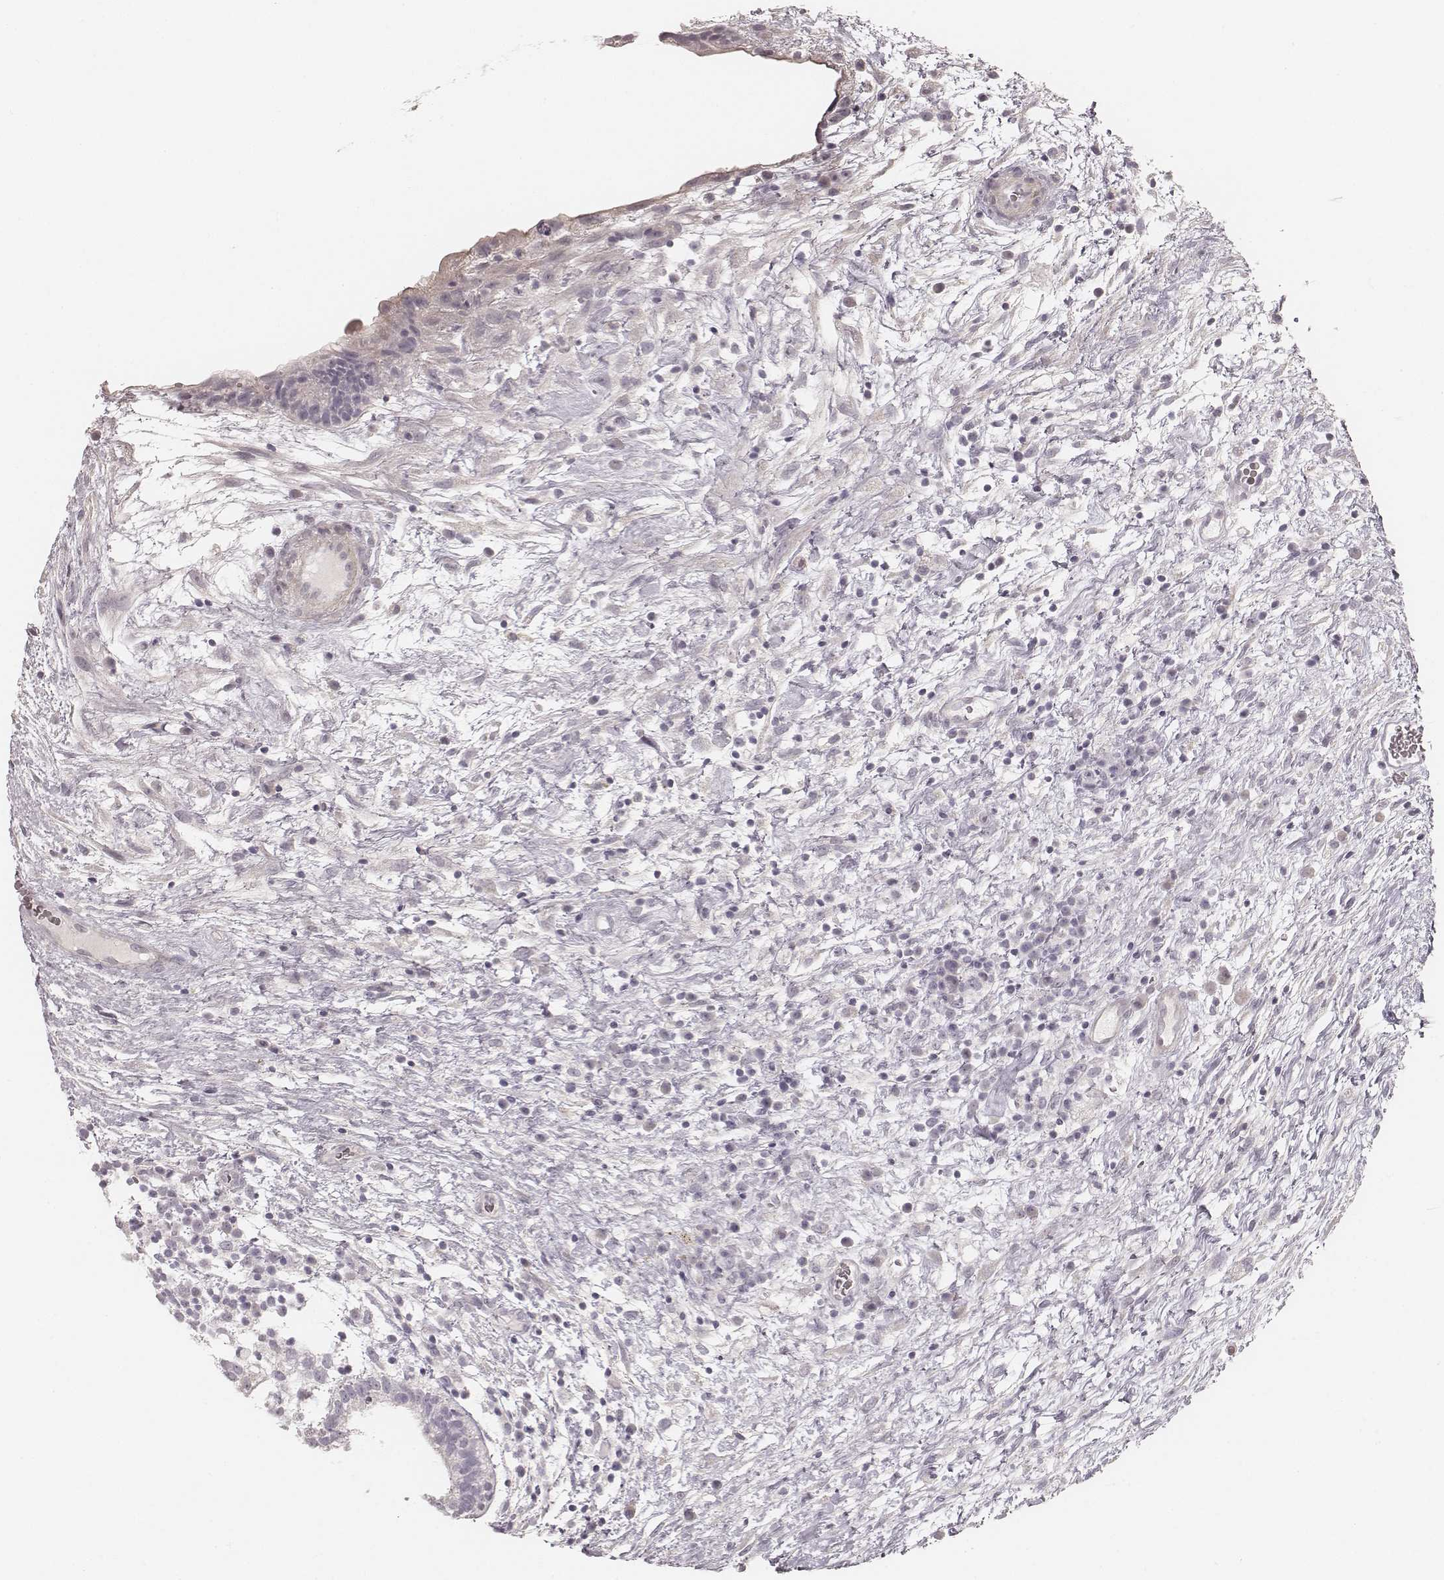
{"staining": {"intensity": "negative", "quantity": "none", "location": "none"}, "tissue": "testis cancer", "cell_type": "Tumor cells", "image_type": "cancer", "snomed": [{"axis": "morphology", "description": "Normal tissue, NOS"}, {"axis": "morphology", "description": "Carcinoma, Embryonal, NOS"}, {"axis": "topography", "description": "Testis"}], "caption": "There is no significant staining in tumor cells of testis cancer (embryonal carcinoma).", "gene": "SPATA24", "patient": {"sex": "male", "age": 32}}